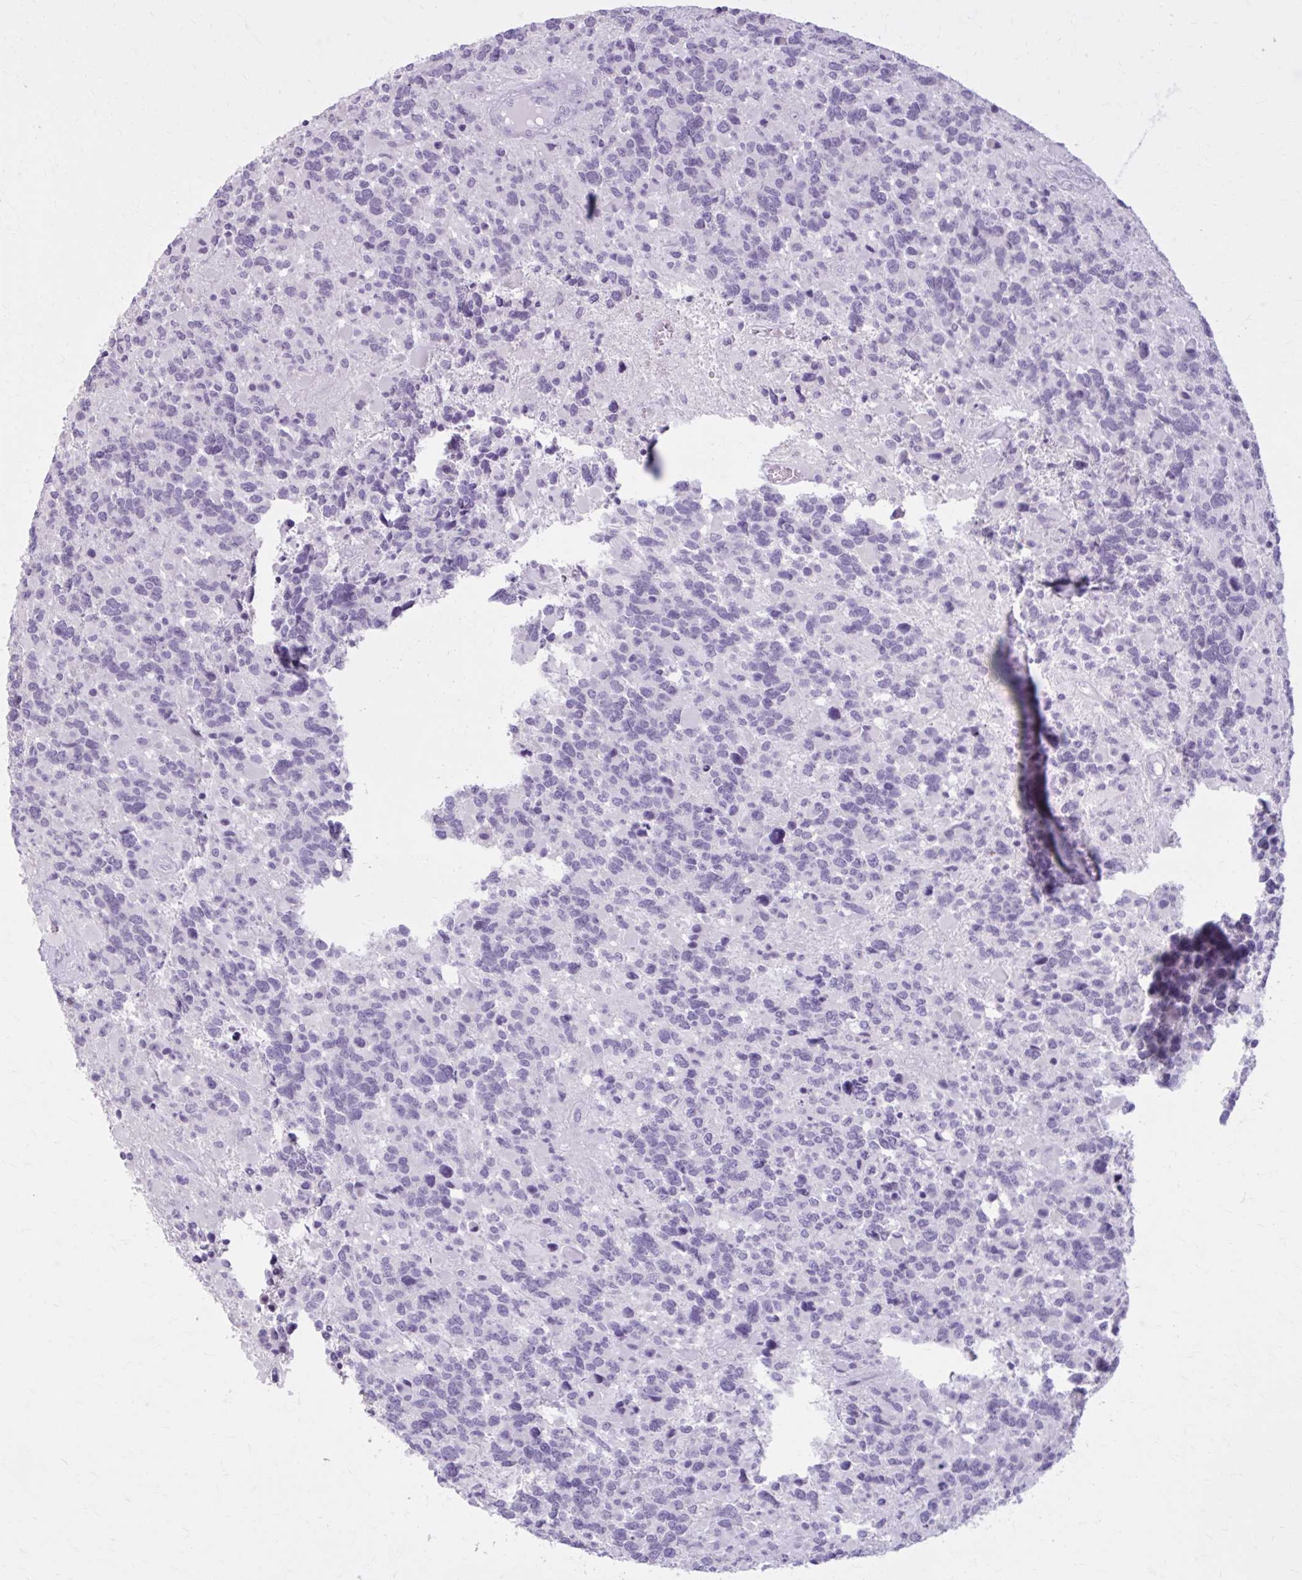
{"staining": {"intensity": "negative", "quantity": "none", "location": "none"}, "tissue": "glioma", "cell_type": "Tumor cells", "image_type": "cancer", "snomed": [{"axis": "morphology", "description": "Glioma, malignant, High grade"}, {"axis": "topography", "description": "Brain"}], "caption": "This is an immunohistochemistry photomicrograph of malignant glioma (high-grade). There is no positivity in tumor cells.", "gene": "OR4B1", "patient": {"sex": "female", "age": 40}}